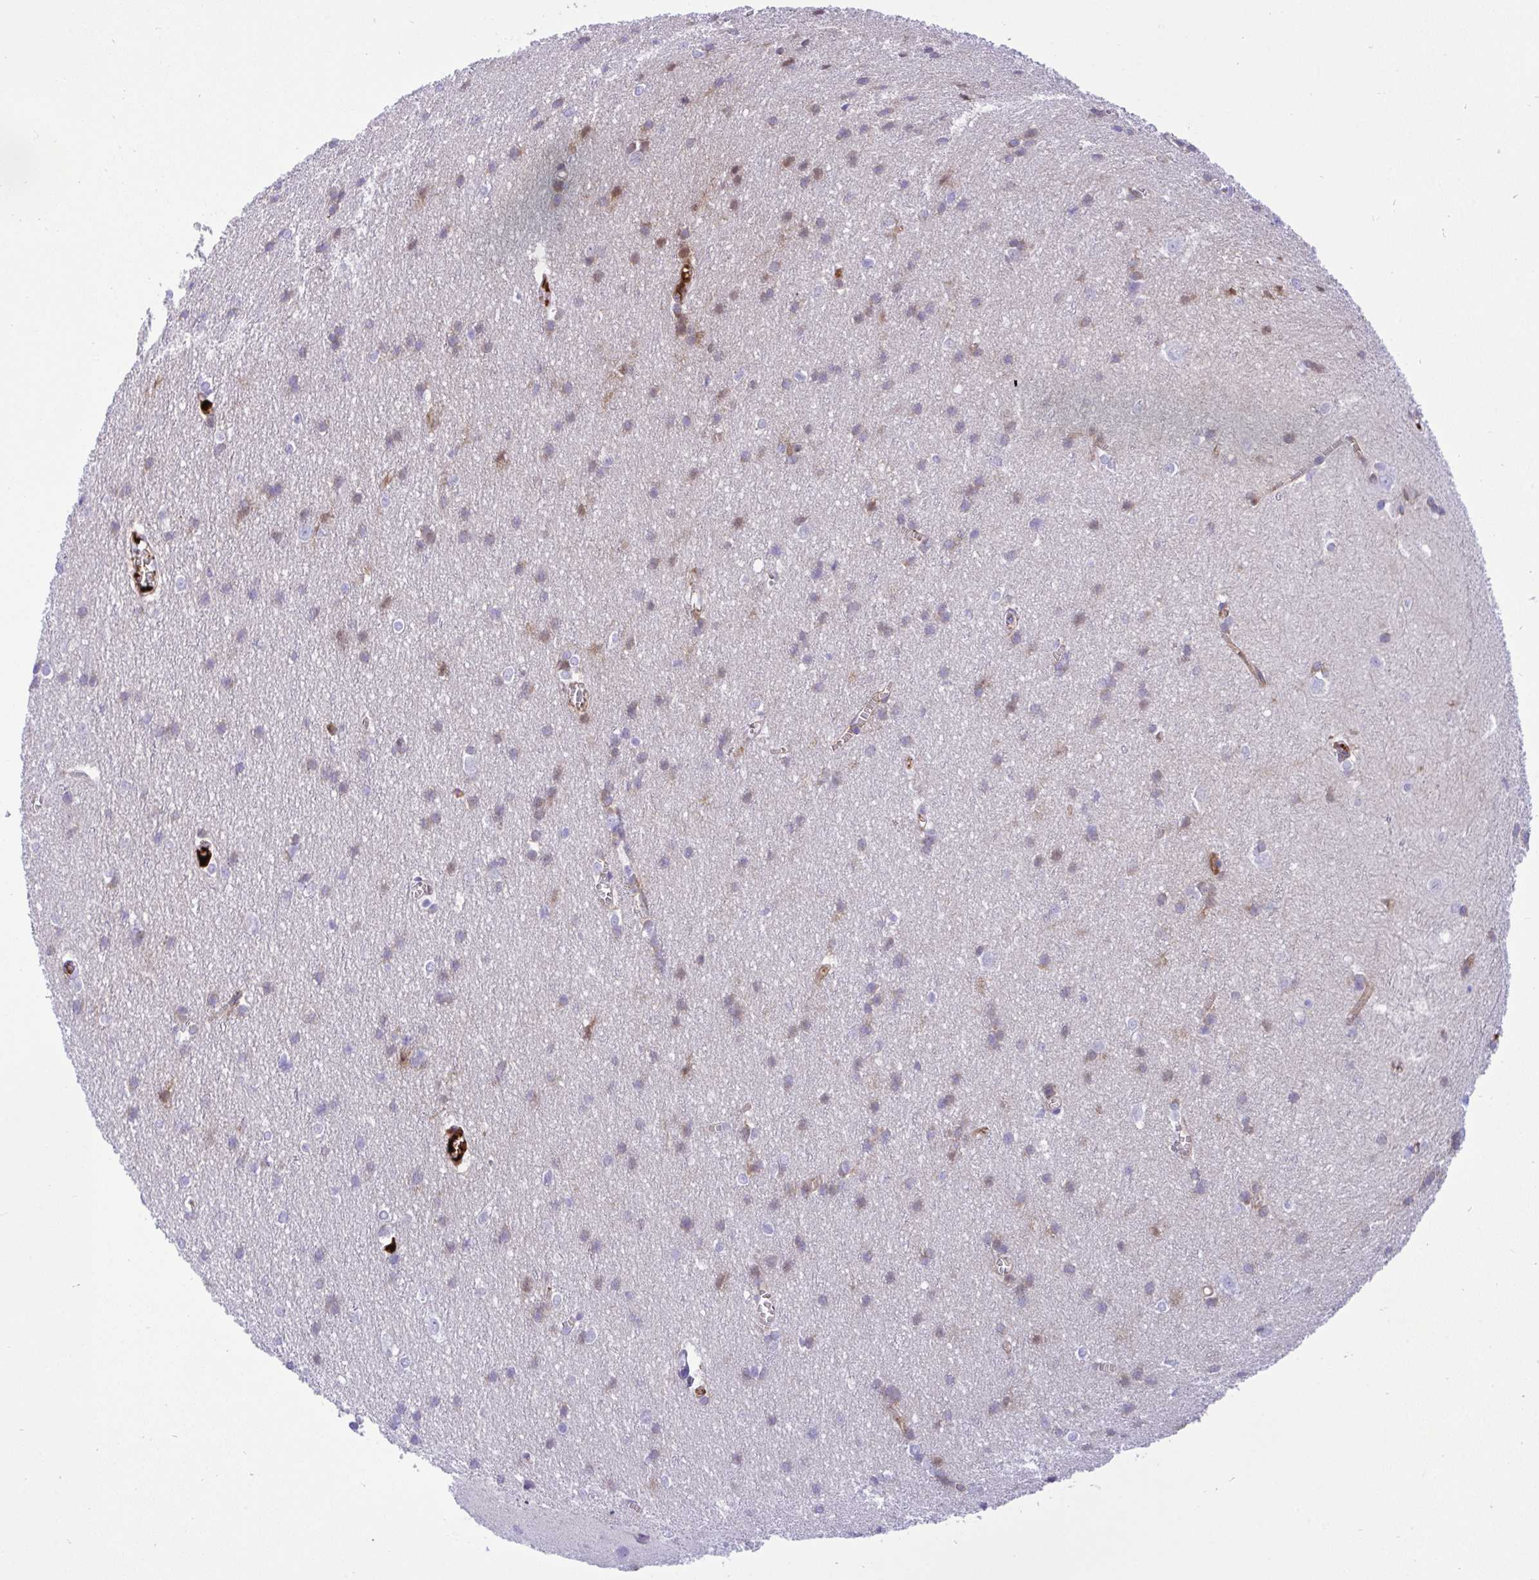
{"staining": {"intensity": "negative", "quantity": "none", "location": "none"}, "tissue": "cerebral cortex", "cell_type": "Endothelial cells", "image_type": "normal", "snomed": [{"axis": "morphology", "description": "Normal tissue, NOS"}, {"axis": "topography", "description": "Cerebral cortex"}], "caption": "IHC photomicrograph of normal cerebral cortex stained for a protein (brown), which exhibits no positivity in endothelial cells. (DAB immunohistochemistry with hematoxylin counter stain).", "gene": "F2", "patient": {"sex": "male", "age": 37}}